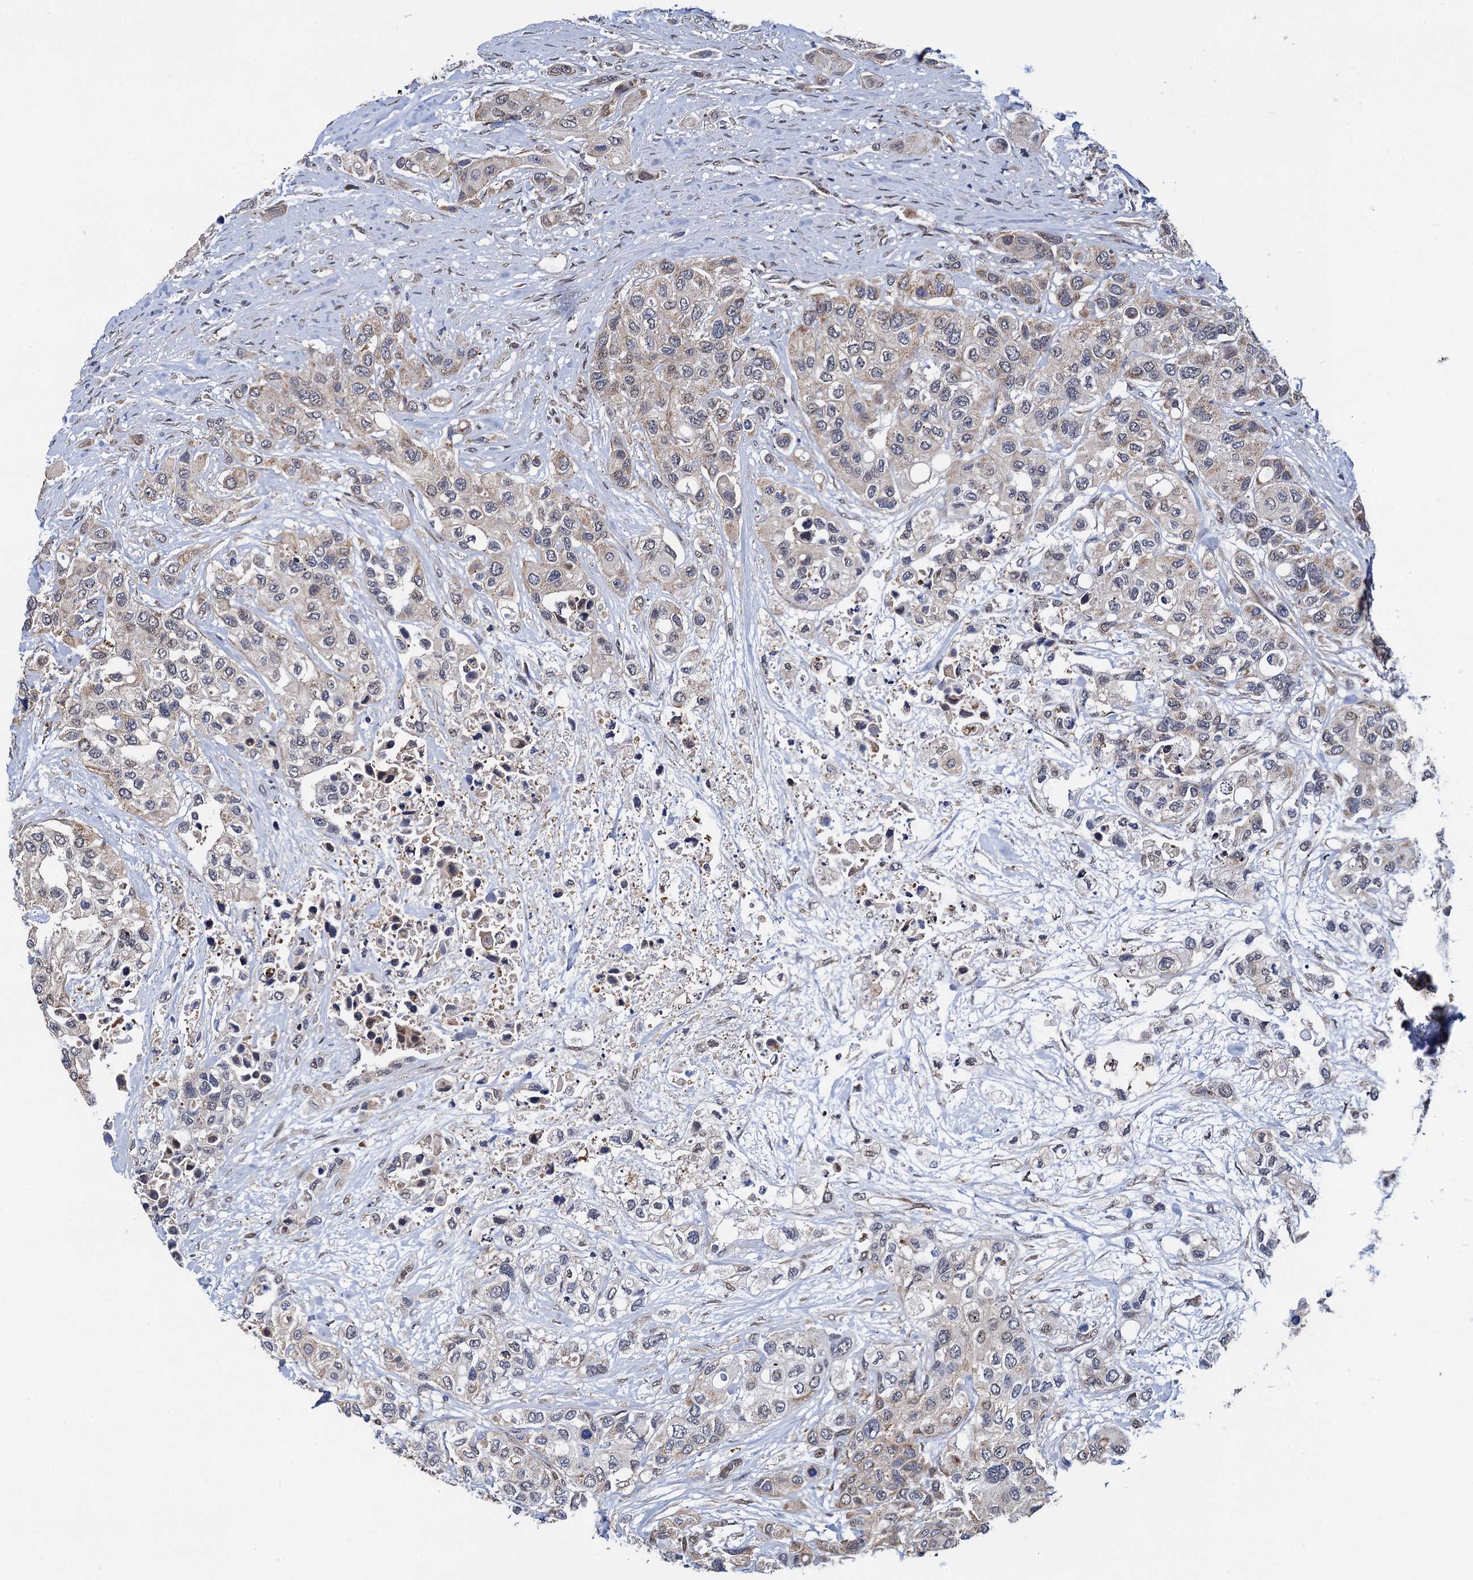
{"staining": {"intensity": "weak", "quantity": "25%-75%", "location": "cytoplasmic/membranous"}, "tissue": "urothelial cancer", "cell_type": "Tumor cells", "image_type": "cancer", "snomed": [{"axis": "morphology", "description": "Normal tissue, NOS"}, {"axis": "morphology", "description": "Urothelial carcinoma, High grade"}, {"axis": "topography", "description": "Vascular tissue"}, {"axis": "topography", "description": "Urinary bladder"}], "caption": "Weak cytoplasmic/membranous expression is present in approximately 25%-75% of tumor cells in high-grade urothelial carcinoma.", "gene": "PTCD3", "patient": {"sex": "female", "age": 56}}